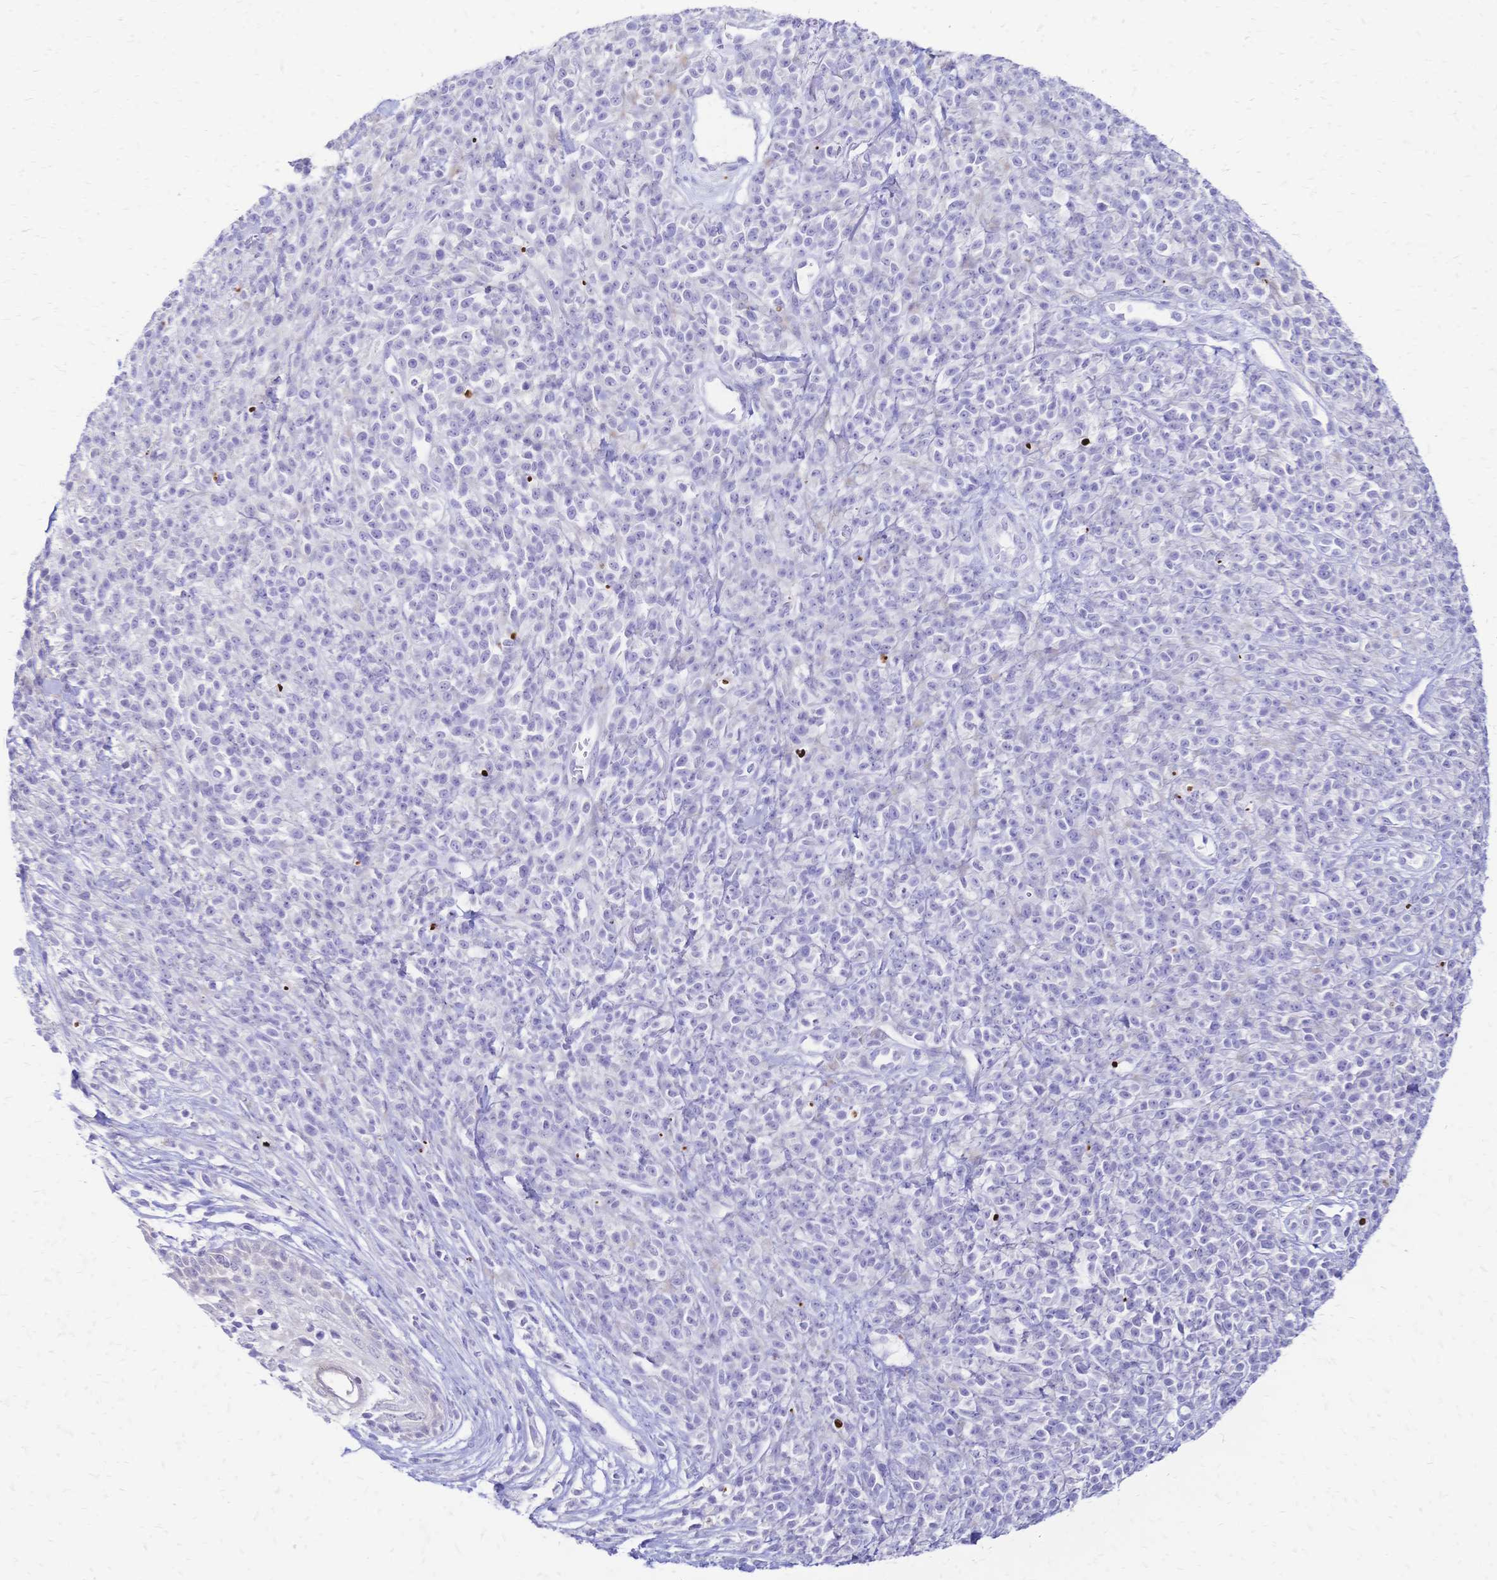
{"staining": {"intensity": "negative", "quantity": "none", "location": "none"}, "tissue": "melanoma", "cell_type": "Tumor cells", "image_type": "cancer", "snomed": [{"axis": "morphology", "description": "Malignant melanoma, NOS"}, {"axis": "topography", "description": "Skin"}, {"axis": "topography", "description": "Skin of trunk"}], "caption": "This is a micrograph of immunohistochemistry staining of melanoma, which shows no expression in tumor cells.", "gene": "GRB7", "patient": {"sex": "male", "age": 74}}